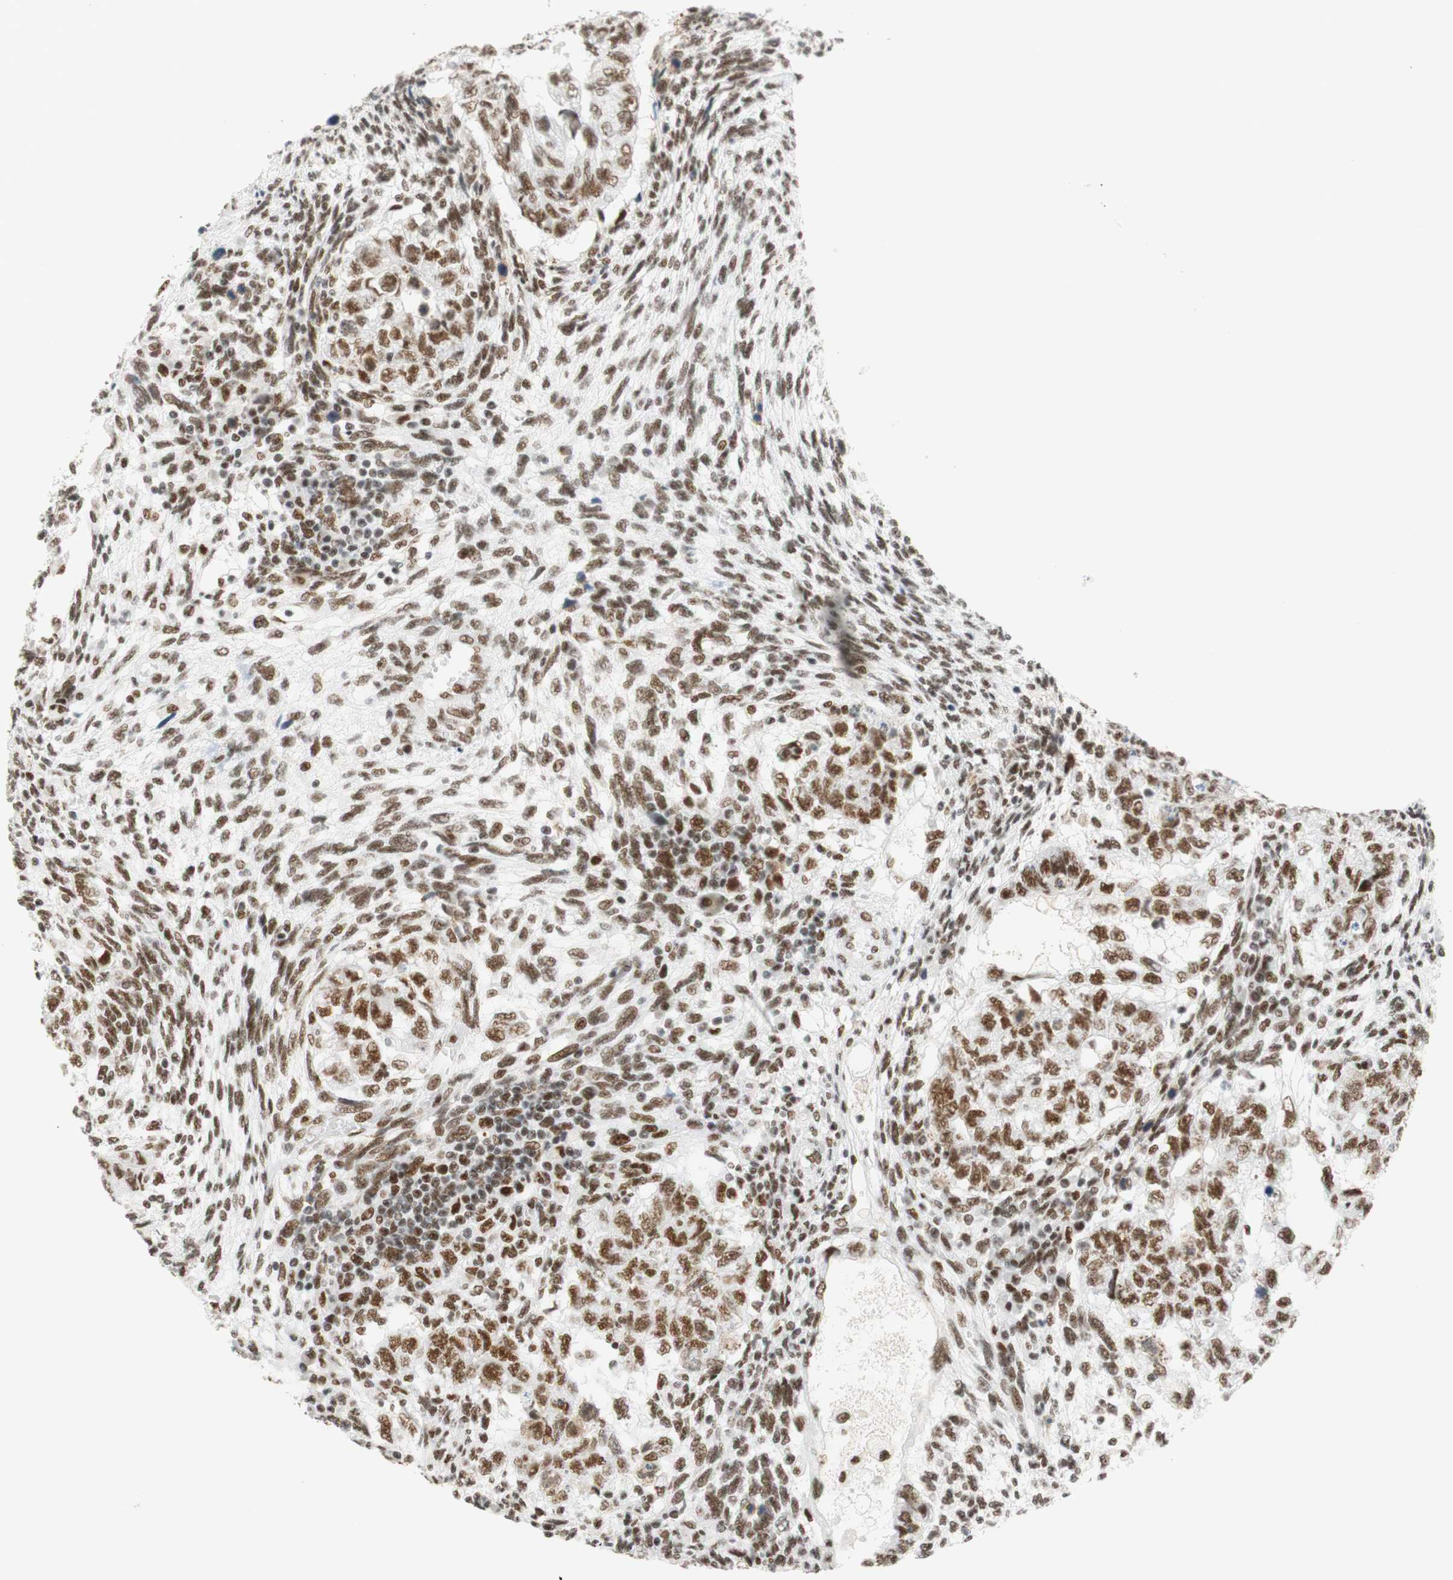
{"staining": {"intensity": "strong", "quantity": ">75%", "location": "nuclear"}, "tissue": "testis cancer", "cell_type": "Tumor cells", "image_type": "cancer", "snomed": [{"axis": "morphology", "description": "Normal tissue, NOS"}, {"axis": "morphology", "description": "Carcinoma, Embryonal, NOS"}, {"axis": "topography", "description": "Testis"}], "caption": "Protein expression analysis of human testis embryonal carcinoma reveals strong nuclear staining in approximately >75% of tumor cells.", "gene": "RNF20", "patient": {"sex": "male", "age": 36}}